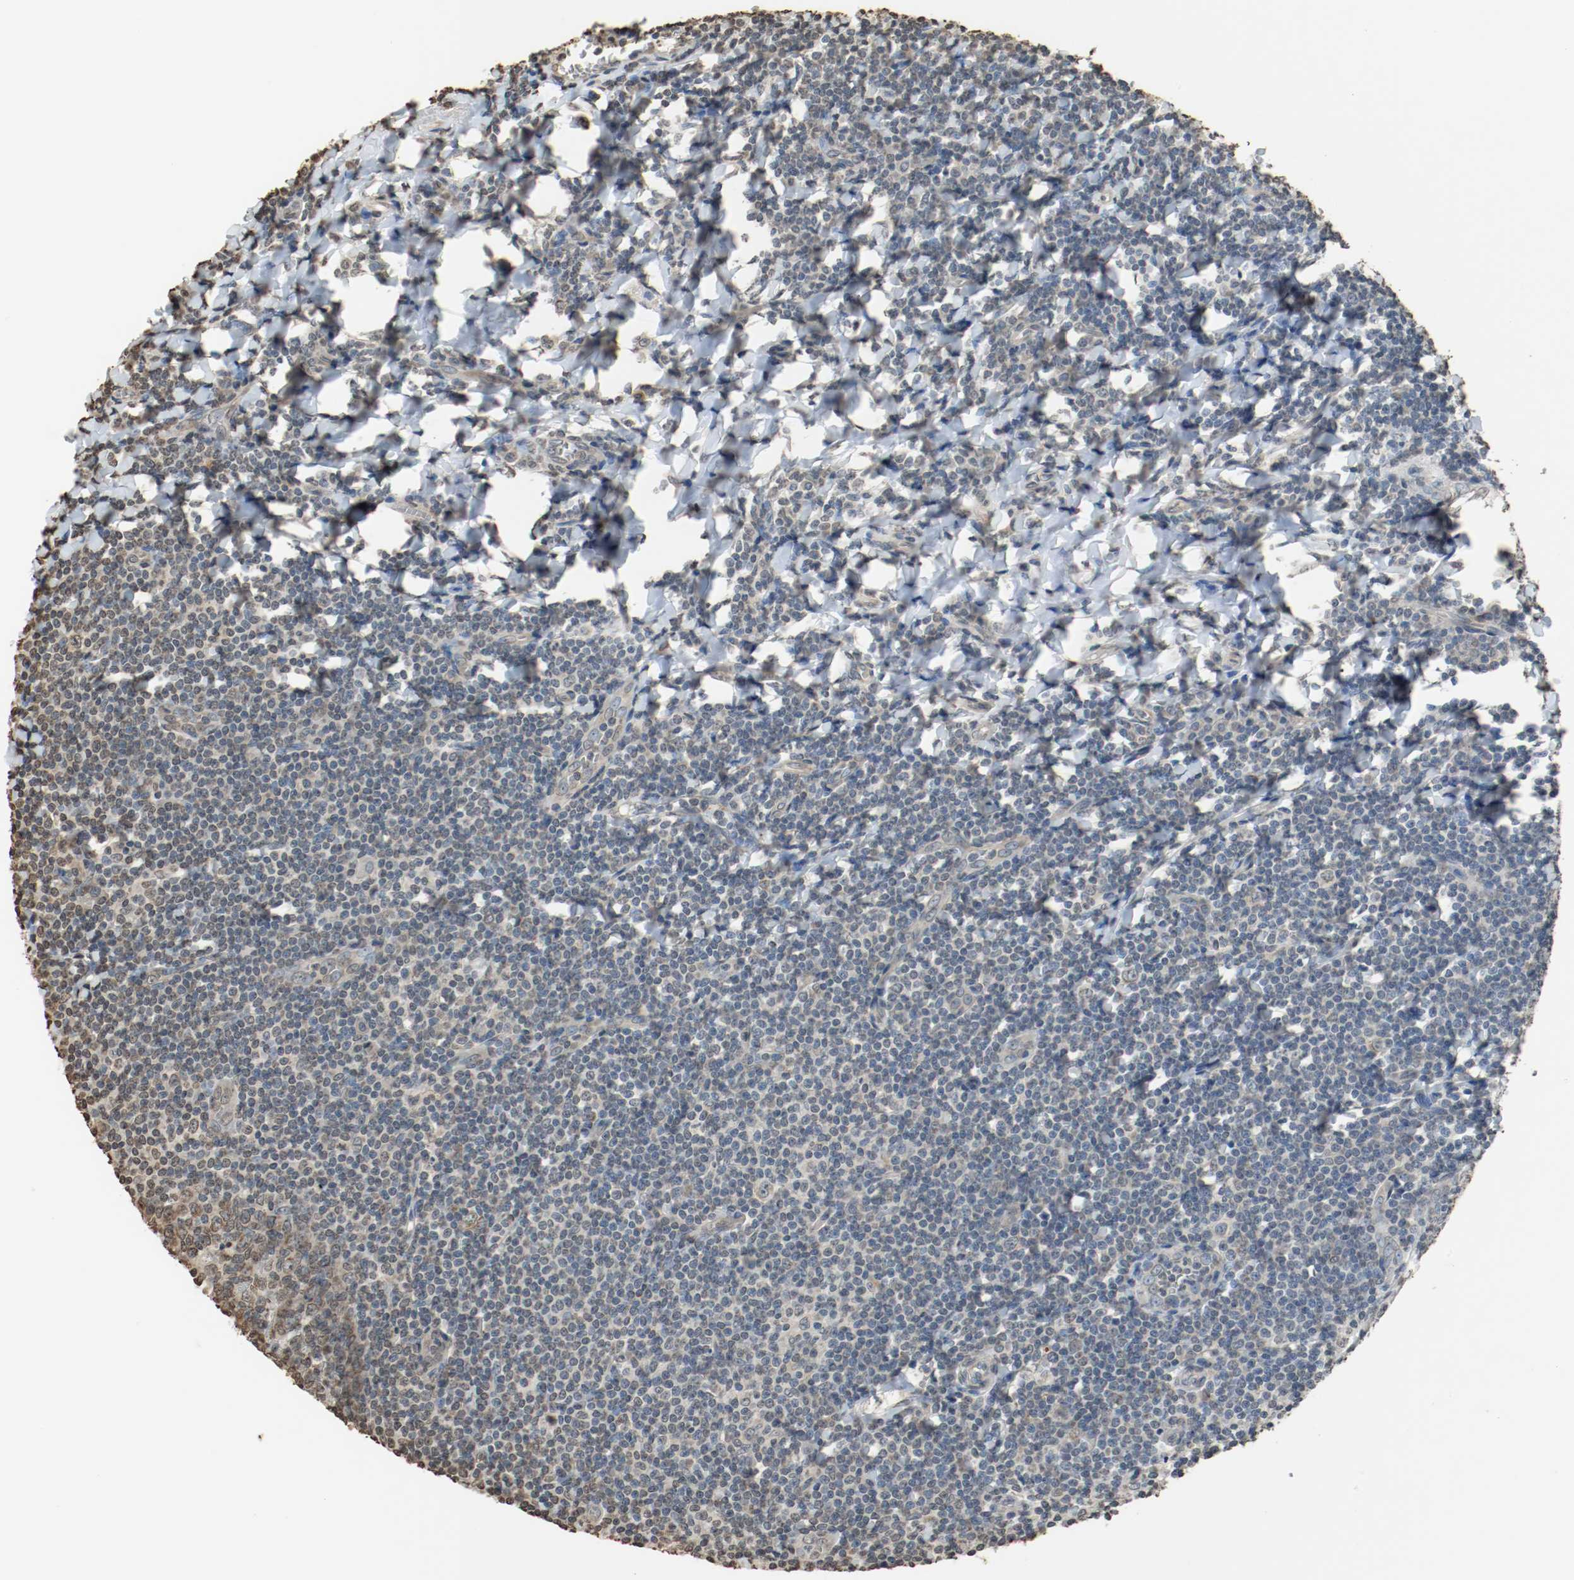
{"staining": {"intensity": "weak", "quantity": "25%-75%", "location": "cytoplasmic/membranous"}, "tissue": "tonsil", "cell_type": "Germinal center cells", "image_type": "normal", "snomed": [{"axis": "morphology", "description": "Normal tissue, NOS"}, {"axis": "topography", "description": "Tonsil"}], "caption": "Germinal center cells show weak cytoplasmic/membranous staining in about 25%-75% of cells in unremarkable tonsil.", "gene": "RTN4", "patient": {"sex": "male", "age": 31}}